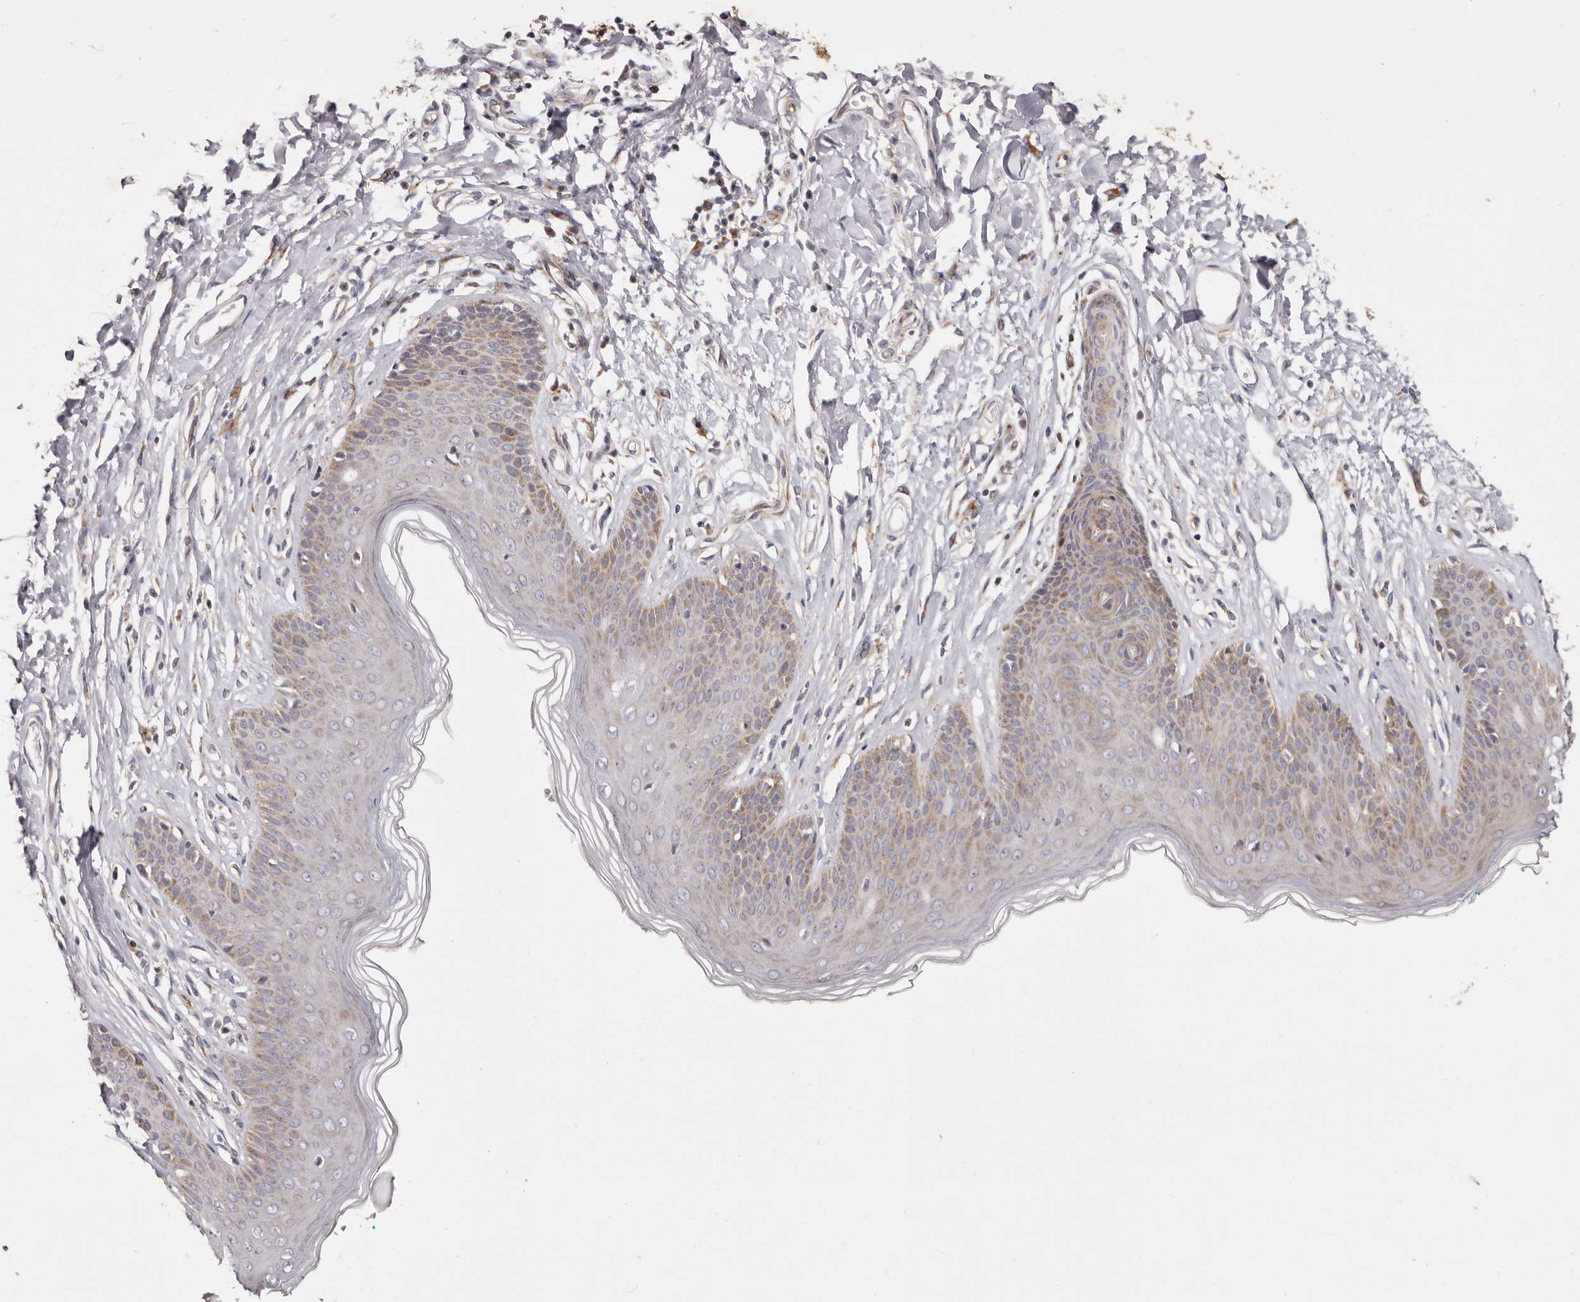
{"staining": {"intensity": "moderate", "quantity": "25%-75%", "location": "cytoplasmic/membranous"}, "tissue": "skin", "cell_type": "Epidermal cells", "image_type": "normal", "snomed": [{"axis": "morphology", "description": "Normal tissue, NOS"}, {"axis": "morphology", "description": "Squamous cell carcinoma, NOS"}, {"axis": "topography", "description": "Vulva"}], "caption": "Unremarkable skin was stained to show a protein in brown. There is medium levels of moderate cytoplasmic/membranous positivity in about 25%-75% of epidermal cells.", "gene": "TIMM17B", "patient": {"sex": "female", "age": 85}}